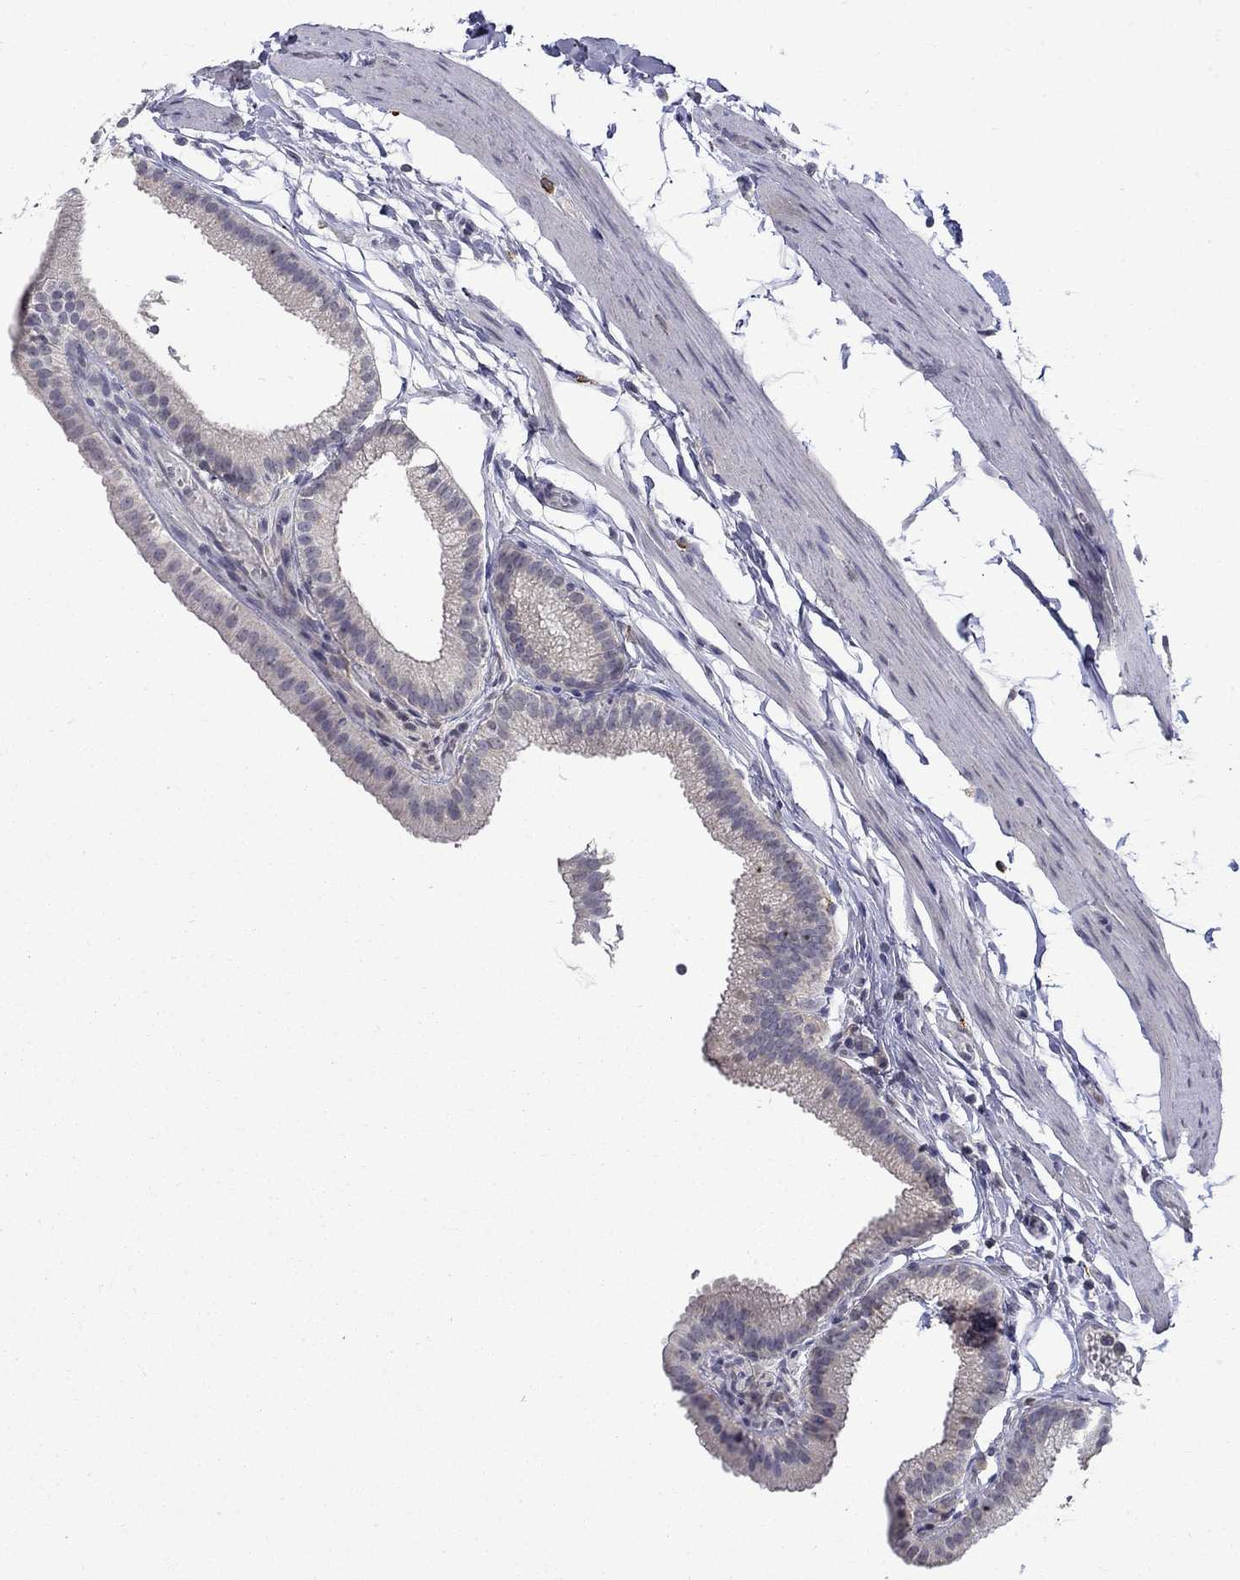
{"staining": {"intensity": "negative", "quantity": "none", "location": "none"}, "tissue": "gallbladder", "cell_type": "Glandular cells", "image_type": "normal", "snomed": [{"axis": "morphology", "description": "Normal tissue, NOS"}, {"axis": "topography", "description": "Gallbladder"}], "caption": "The image displays no significant expression in glandular cells of gallbladder. (DAB (3,3'-diaminobenzidine) immunohistochemistry visualized using brightfield microscopy, high magnification).", "gene": "PCBP2", "patient": {"sex": "female", "age": 45}}